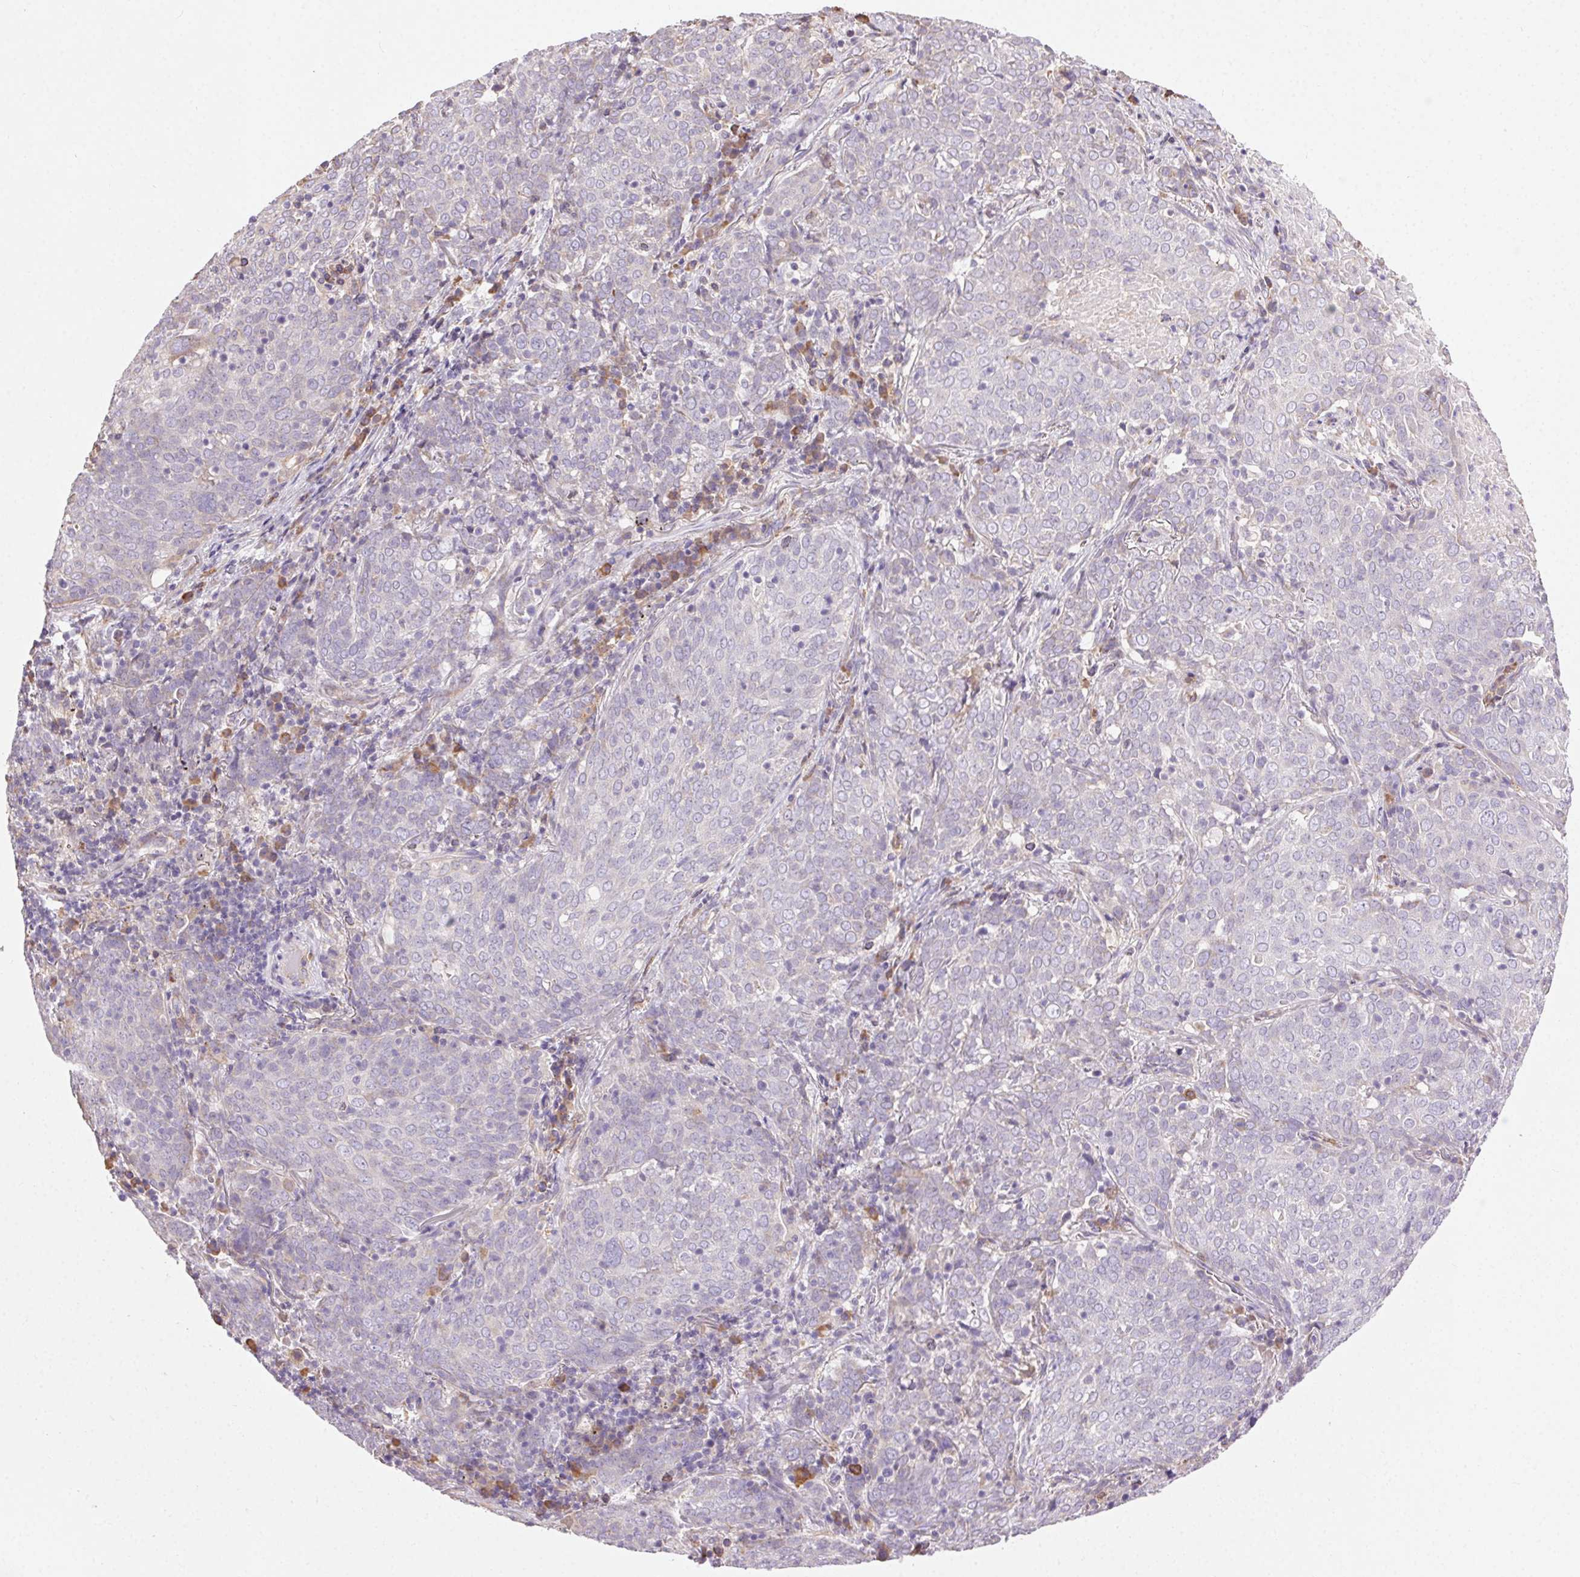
{"staining": {"intensity": "negative", "quantity": "none", "location": "none"}, "tissue": "lung cancer", "cell_type": "Tumor cells", "image_type": "cancer", "snomed": [{"axis": "morphology", "description": "Squamous cell carcinoma, NOS"}, {"axis": "topography", "description": "Lung"}], "caption": "An immunohistochemistry histopathology image of squamous cell carcinoma (lung) is shown. There is no staining in tumor cells of squamous cell carcinoma (lung). The staining is performed using DAB brown chromogen with nuclei counter-stained in using hematoxylin.", "gene": "SNX31", "patient": {"sex": "male", "age": 82}}